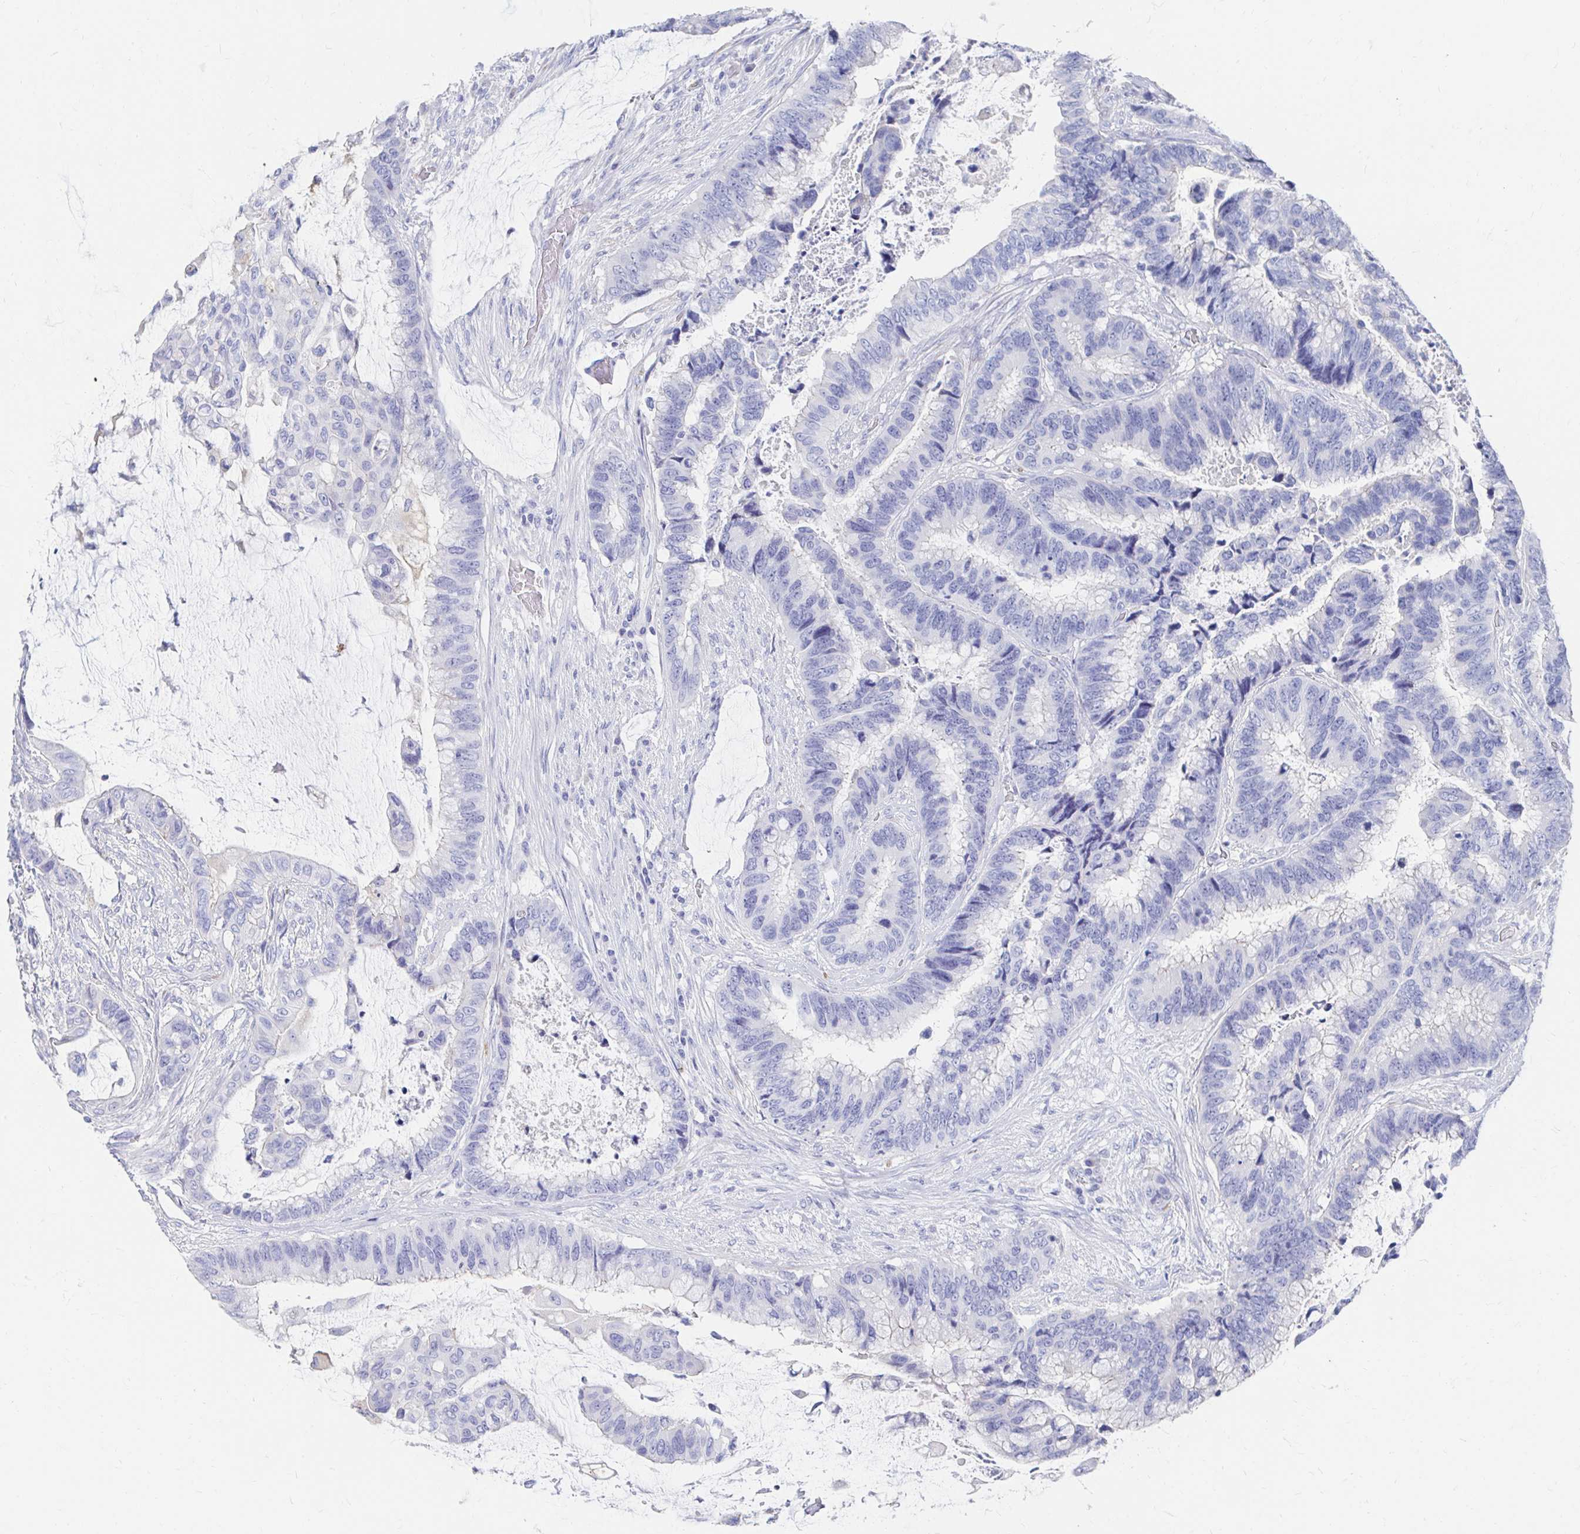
{"staining": {"intensity": "negative", "quantity": "none", "location": "none"}, "tissue": "colorectal cancer", "cell_type": "Tumor cells", "image_type": "cancer", "snomed": [{"axis": "morphology", "description": "Adenocarcinoma, NOS"}, {"axis": "topography", "description": "Rectum"}], "caption": "Tumor cells show no significant protein expression in adenocarcinoma (colorectal).", "gene": "LAMC3", "patient": {"sex": "female", "age": 59}}